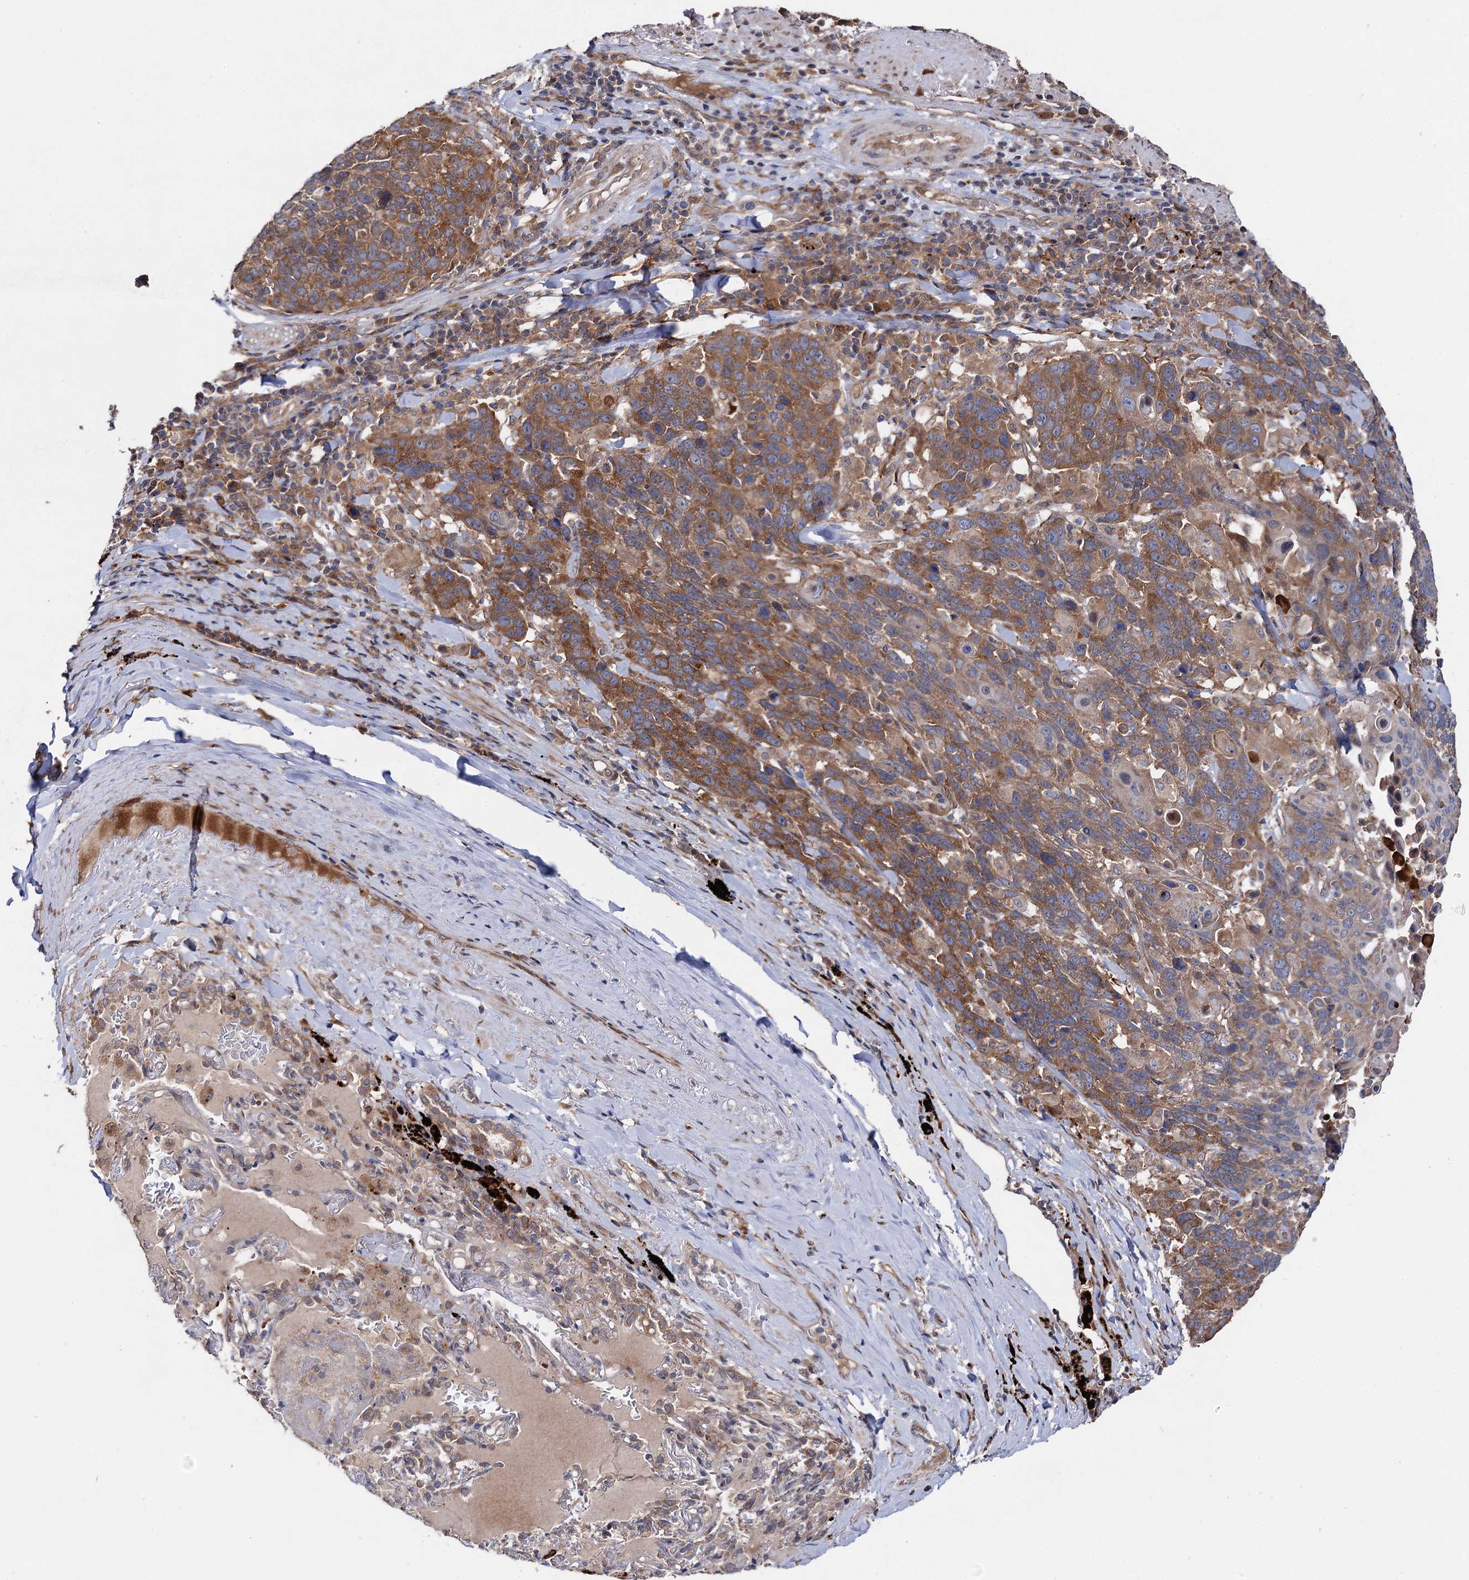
{"staining": {"intensity": "moderate", "quantity": ">75%", "location": "cytoplasmic/membranous"}, "tissue": "lung cancer", "cell_type": "Tumor cells", "image_type": "cancer", "snomed": [{"axis": "morphology", "description": "Squamous cell carcinoma, NOS"}, {"axis": "topography", "description": "Lung"}], "caption": "Protein expression analysis of lung cancer (squamous cell carcinoma) demonstrates moderate cytoplasmic/membranous positivity in approximately >75% of tumor cells.", "gene": "NAA25", "patient": {"sex": "male", "age": 66}}